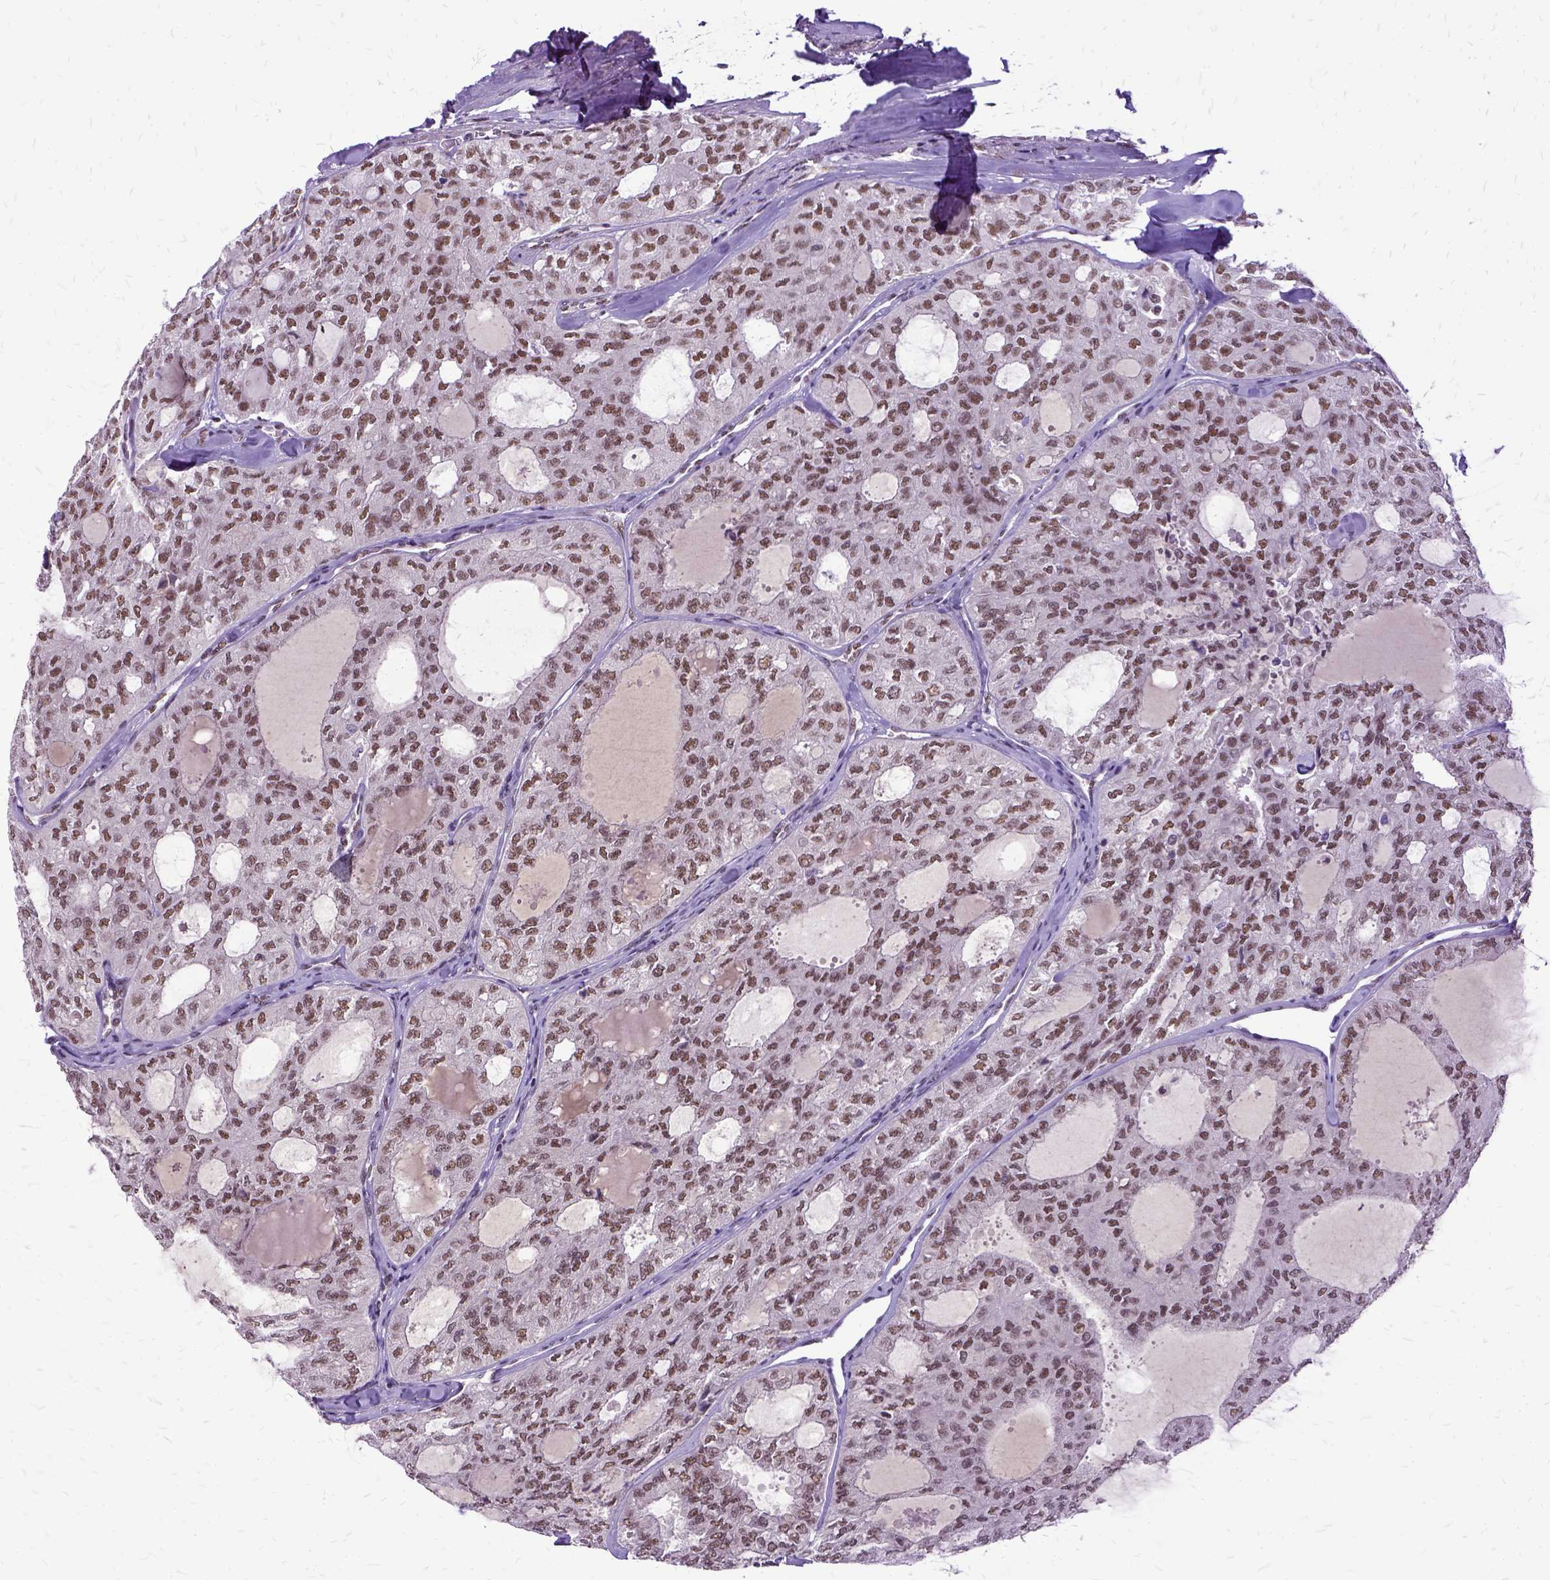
{"staining": {"intensity": "moderate", "quantity": ">75%", "location": "nuclear"}, "tissue": "thyroid cancer", "cell_type": "Tumor cells", "image_type": "cancer", "snomed": [{"axis": "morphology", "description": "Follicular adenoma carcinoma, NOS"}, {"axis": "topography", "description": "Thyroid gland"}], "caption": "Protein staining demonstrates moderate nuclear staining in about >75% of tumor cells in thyroid cancer (follicular adenoma carcinoma).", "gene": "SETD1A", "patient": {"sex": "male", "age": 75}}